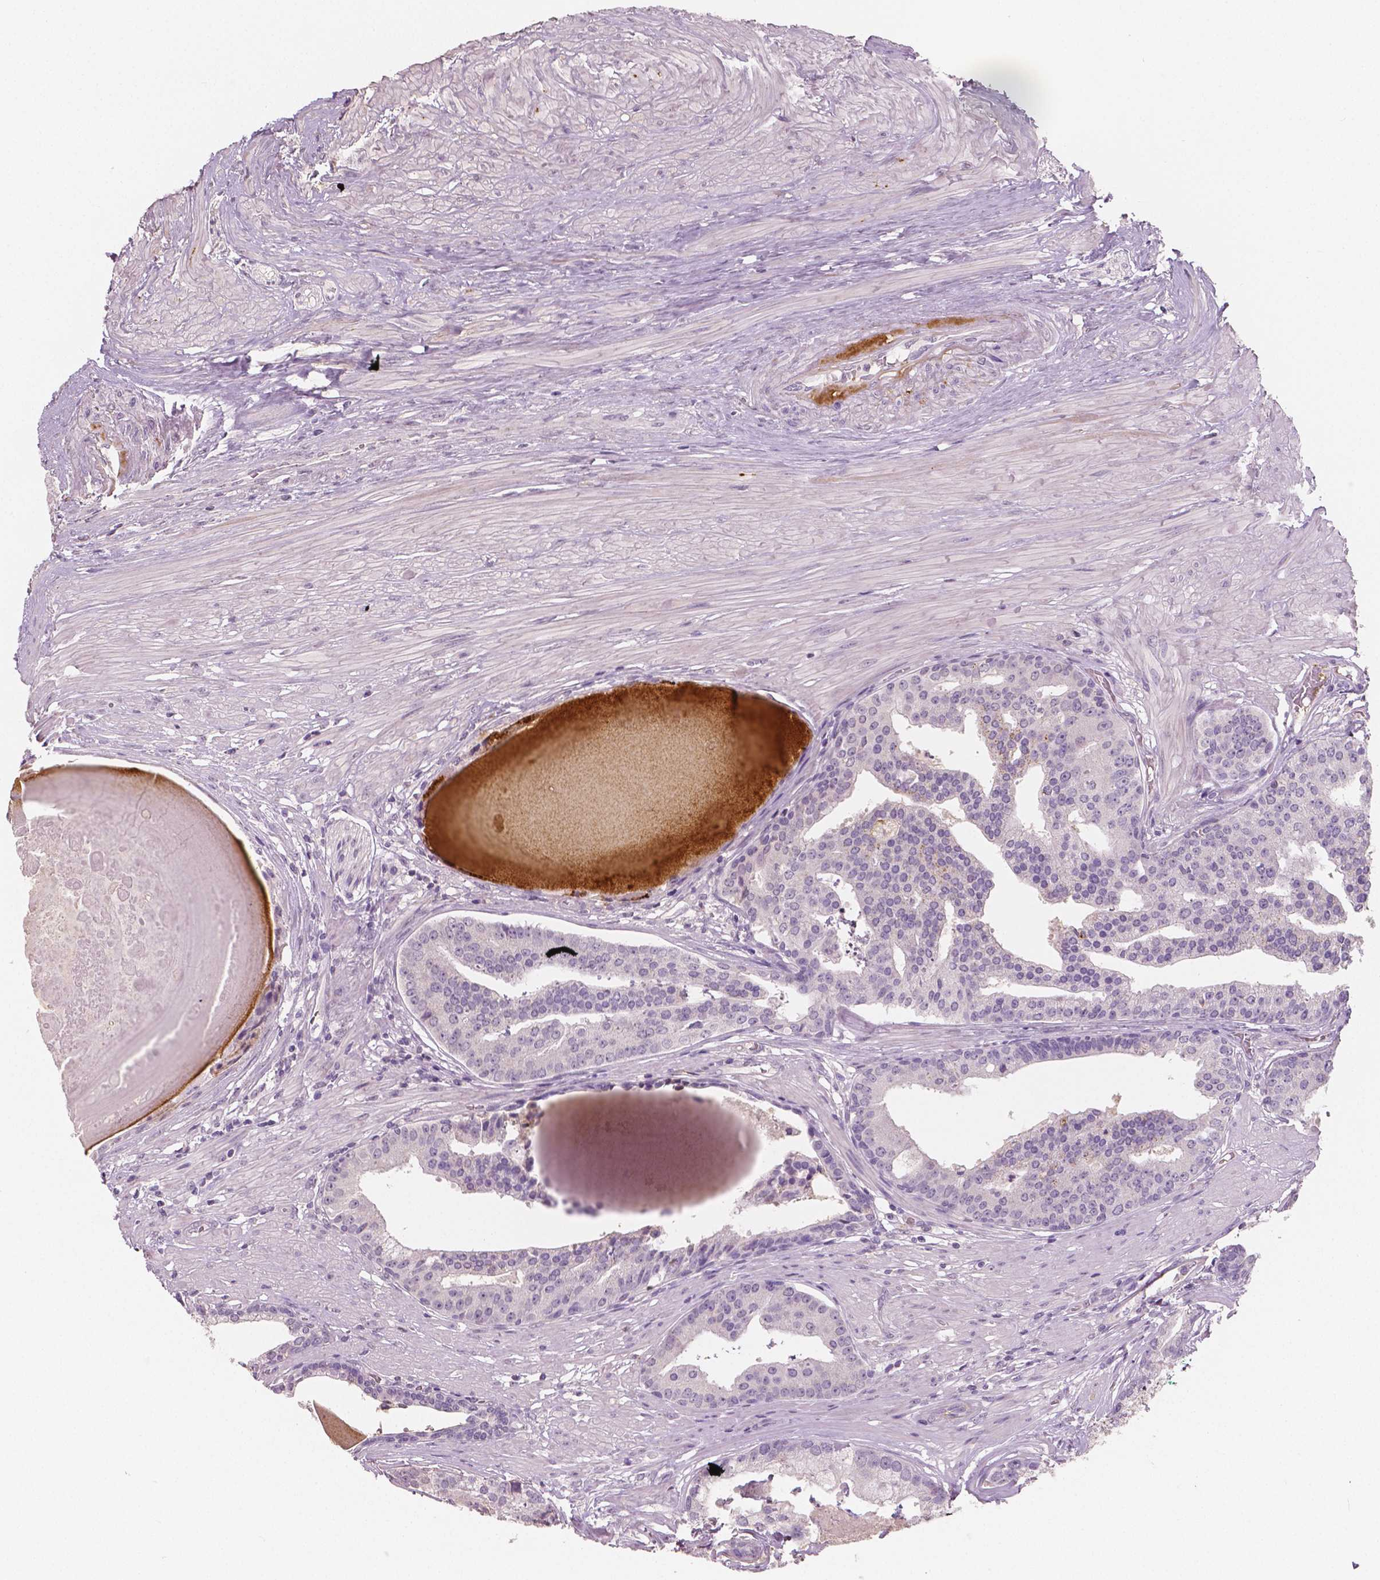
{"staining": {"intensity": "negative", "quantity": "none", "location": "none"}, "tissue": "prostate cancer", "cell_type": "Tumor cells", "image_type": "cancer", "snomed": [{"axis": "morphology", "description": "Adenocarcinoma, NOS"}, {"axis": "topography", "description": "Prostate and seminal vesicle, NOS"}, {"axis": "topography", "description": "Prostate"}], "caption": "IHC of adenocarcinoma (prostate) reveals no expression in tumor cells. (Brightfield microscopy of DAB IHC at high magnification).", "gene": "APOA4", "patient": {"sex": "male", "age": 44}}